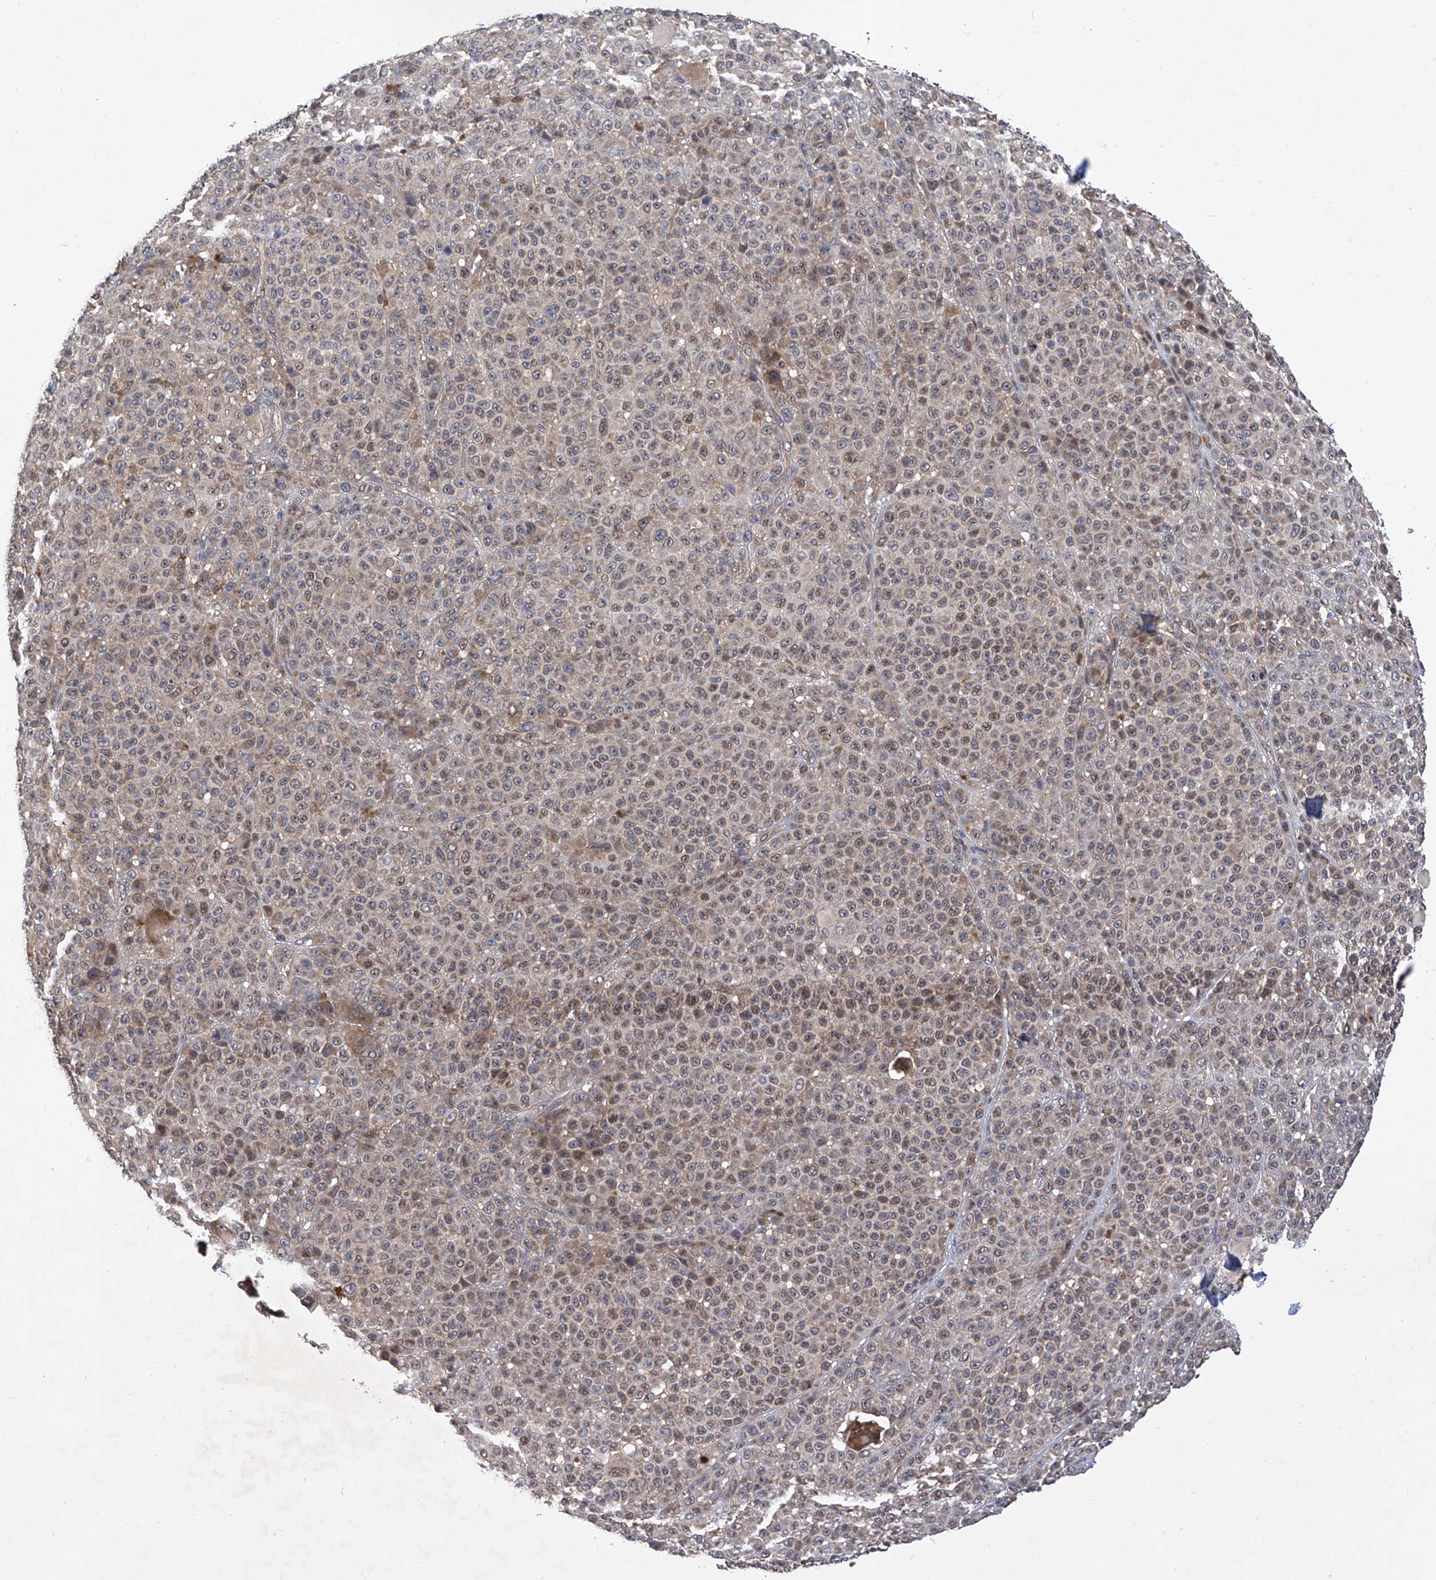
{"staining": {"intensity": "weak", "quantity": ">75%", "location": "cytoplasmic/membranous,nuclear"}, "tissue": "melanoma", "cell_type": "Tumor cells", "image_type": "cancer", "snomed": [{"axis": "morphology", "description": "Malignant melanoma, NOS"}, {"axis": "topography", "description": "Skin"}], "caption": "Weak cytoplasmic/membranous and nuclear staining for a protein is present in approximately >75% of tumor cells of melanoma using IHC.", "gene": "USP45", "patient": {"sex": "female", "age": 94}}